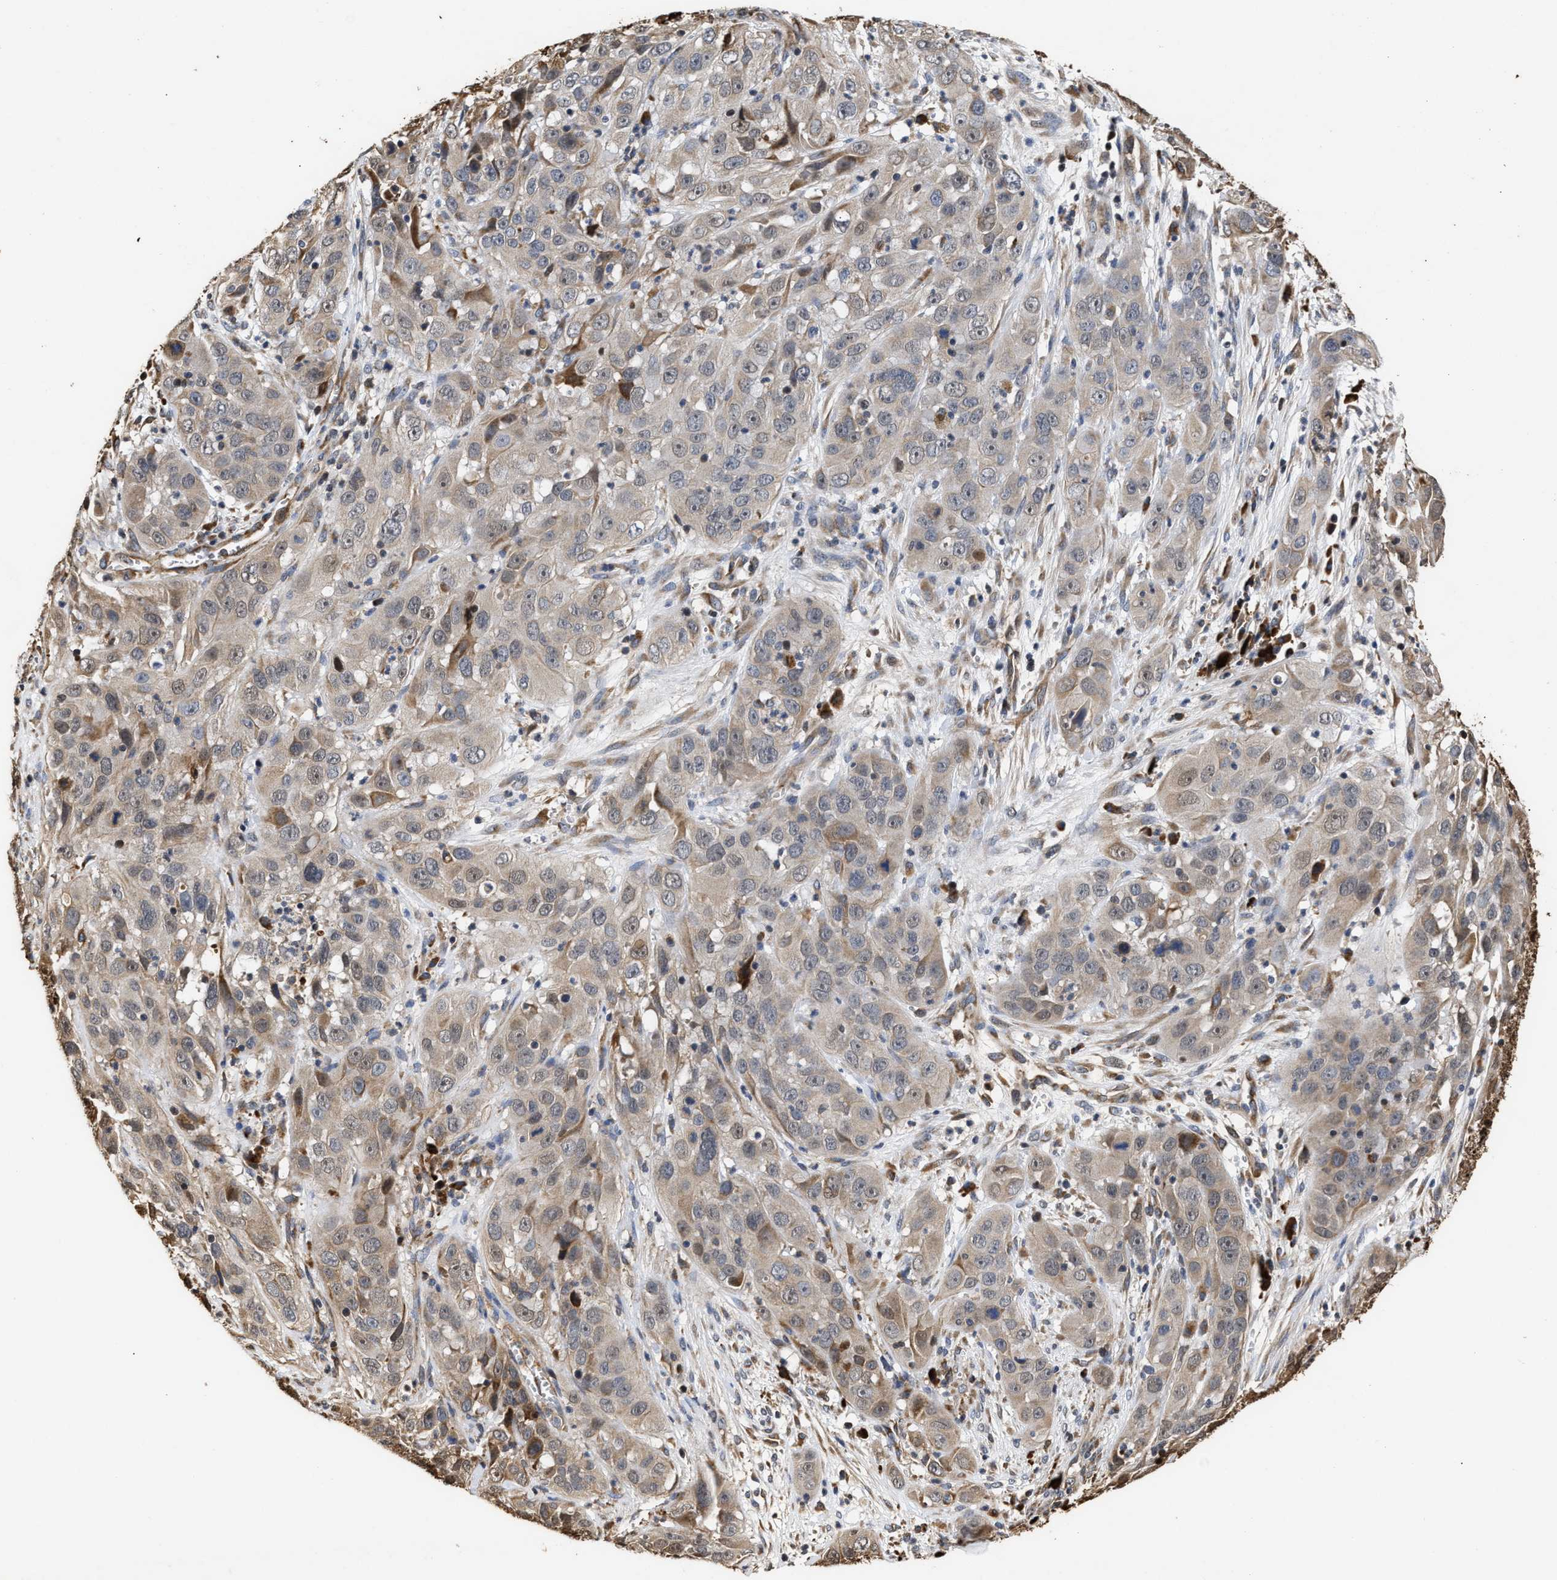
{"staining": {"intensity": "weak", "quantity": ">75%", "location": "cytoplasmic/membranous"}, "tissue": "cervical cancer", "cell_type": "Tumor cells", "image_type": "cancer", "snomed": [{"axis": "morphology", "description": "Squamous cell carcinoma, NOS"}, {"axis": "topography", "description": "Cervix"}], "caption": "Human squamous cell carcinoma (cervical) stained with a brown dye displays weak cytoplasmic/membranous positive staining in approximately >75% of tumor cells.", "gene": "GOSR1", "patient": {"sex": "female", "age": 32}}